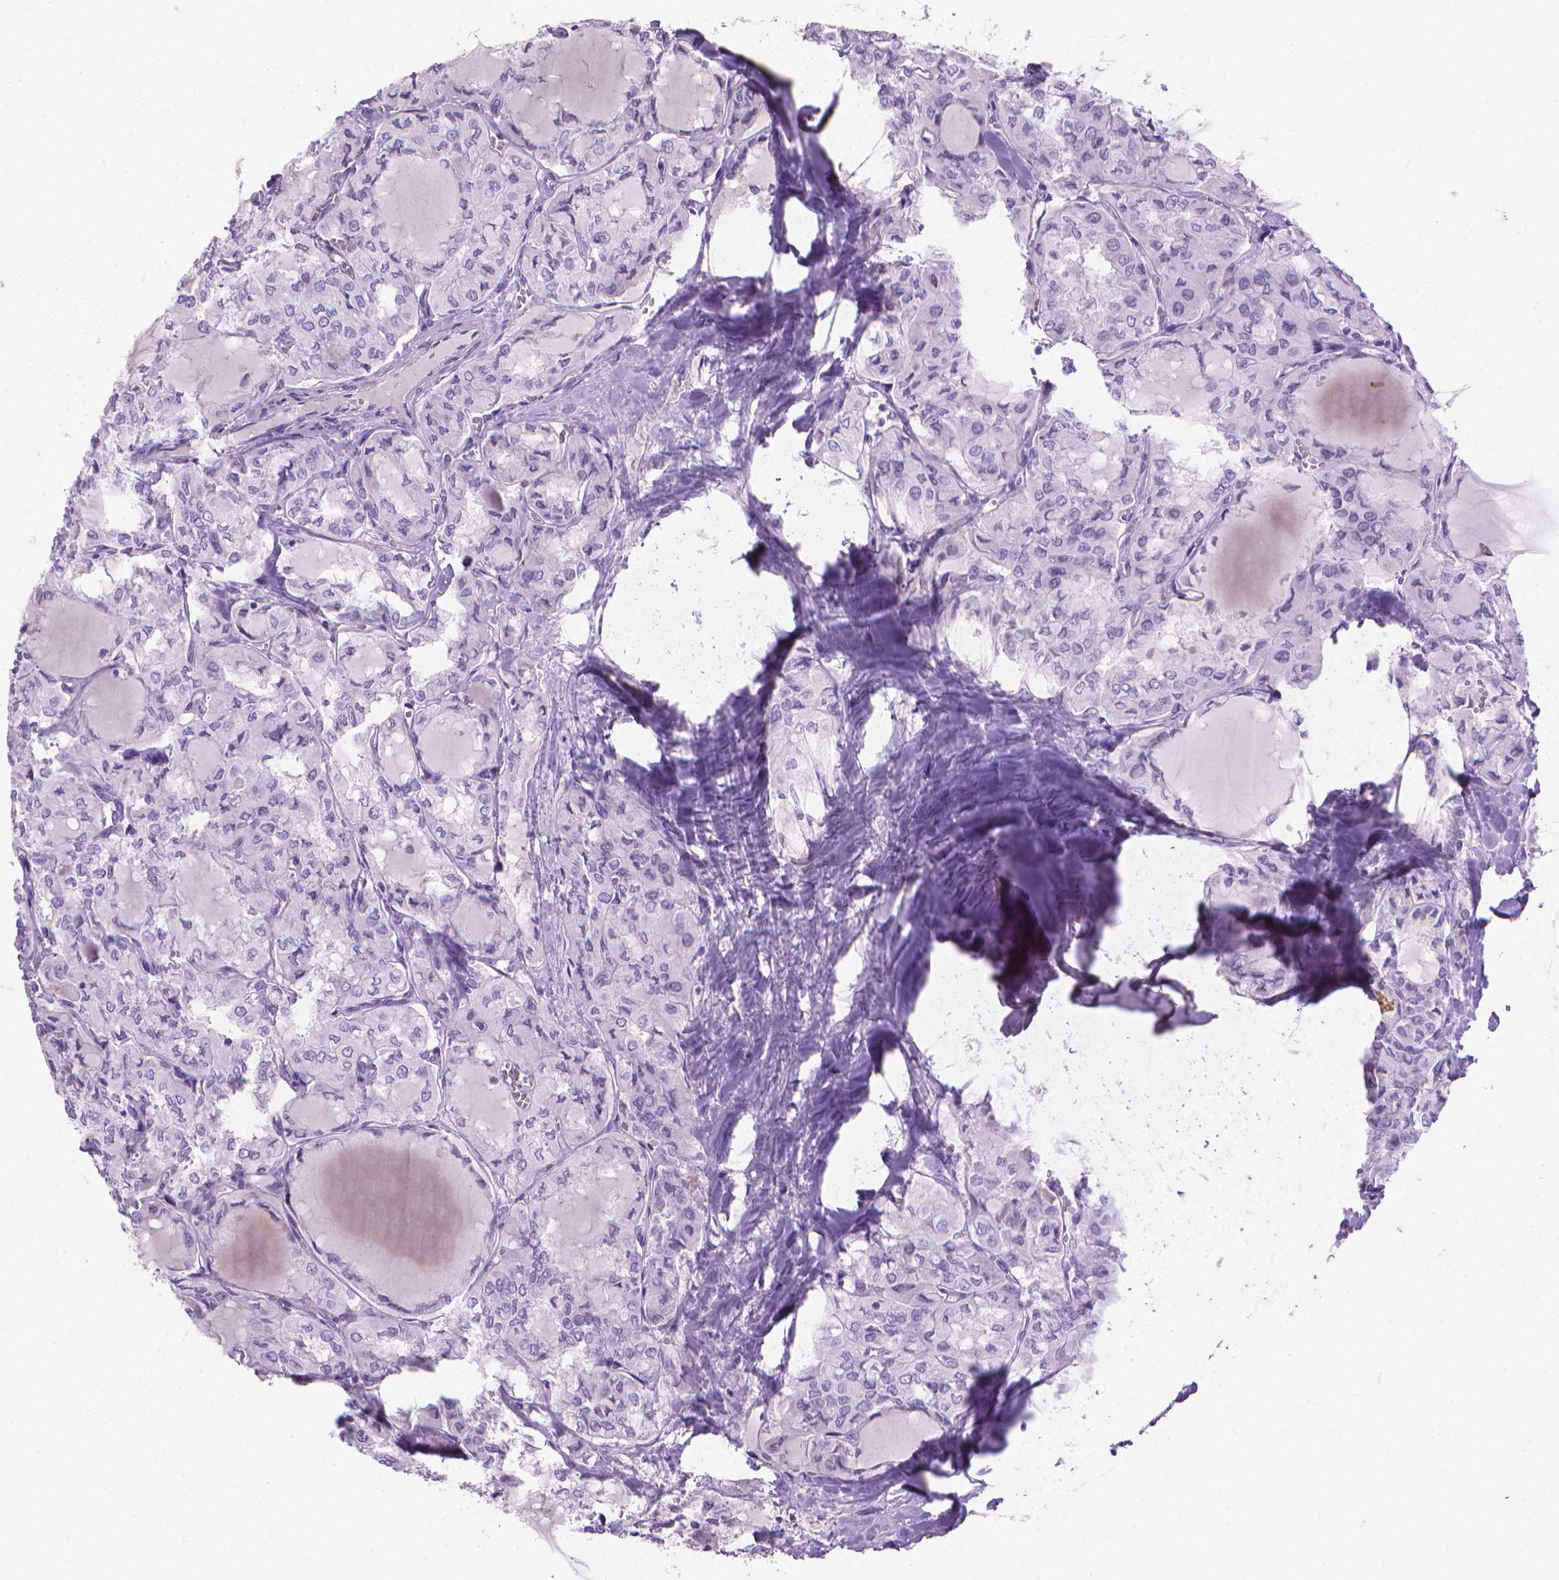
{"staining": {"intensity": "negative", "quantity": "none", "location": "none"}, "tissue": "thyroid cancer", "cell_type": "Tumor cells", "image_type": "cancer", "snomed": [{"axis": "morphology", "description": "Papillary adenocarcinoma, NOS"}, {"axis": "topography", "description": "Thyroid gland"}], "caption": "DAB immunohistochemical staining of human thyroid cancer displays no significant expression in tumor cells.", "gene": "PNMA2", "patient": {"sex": "male", "age": 20}}